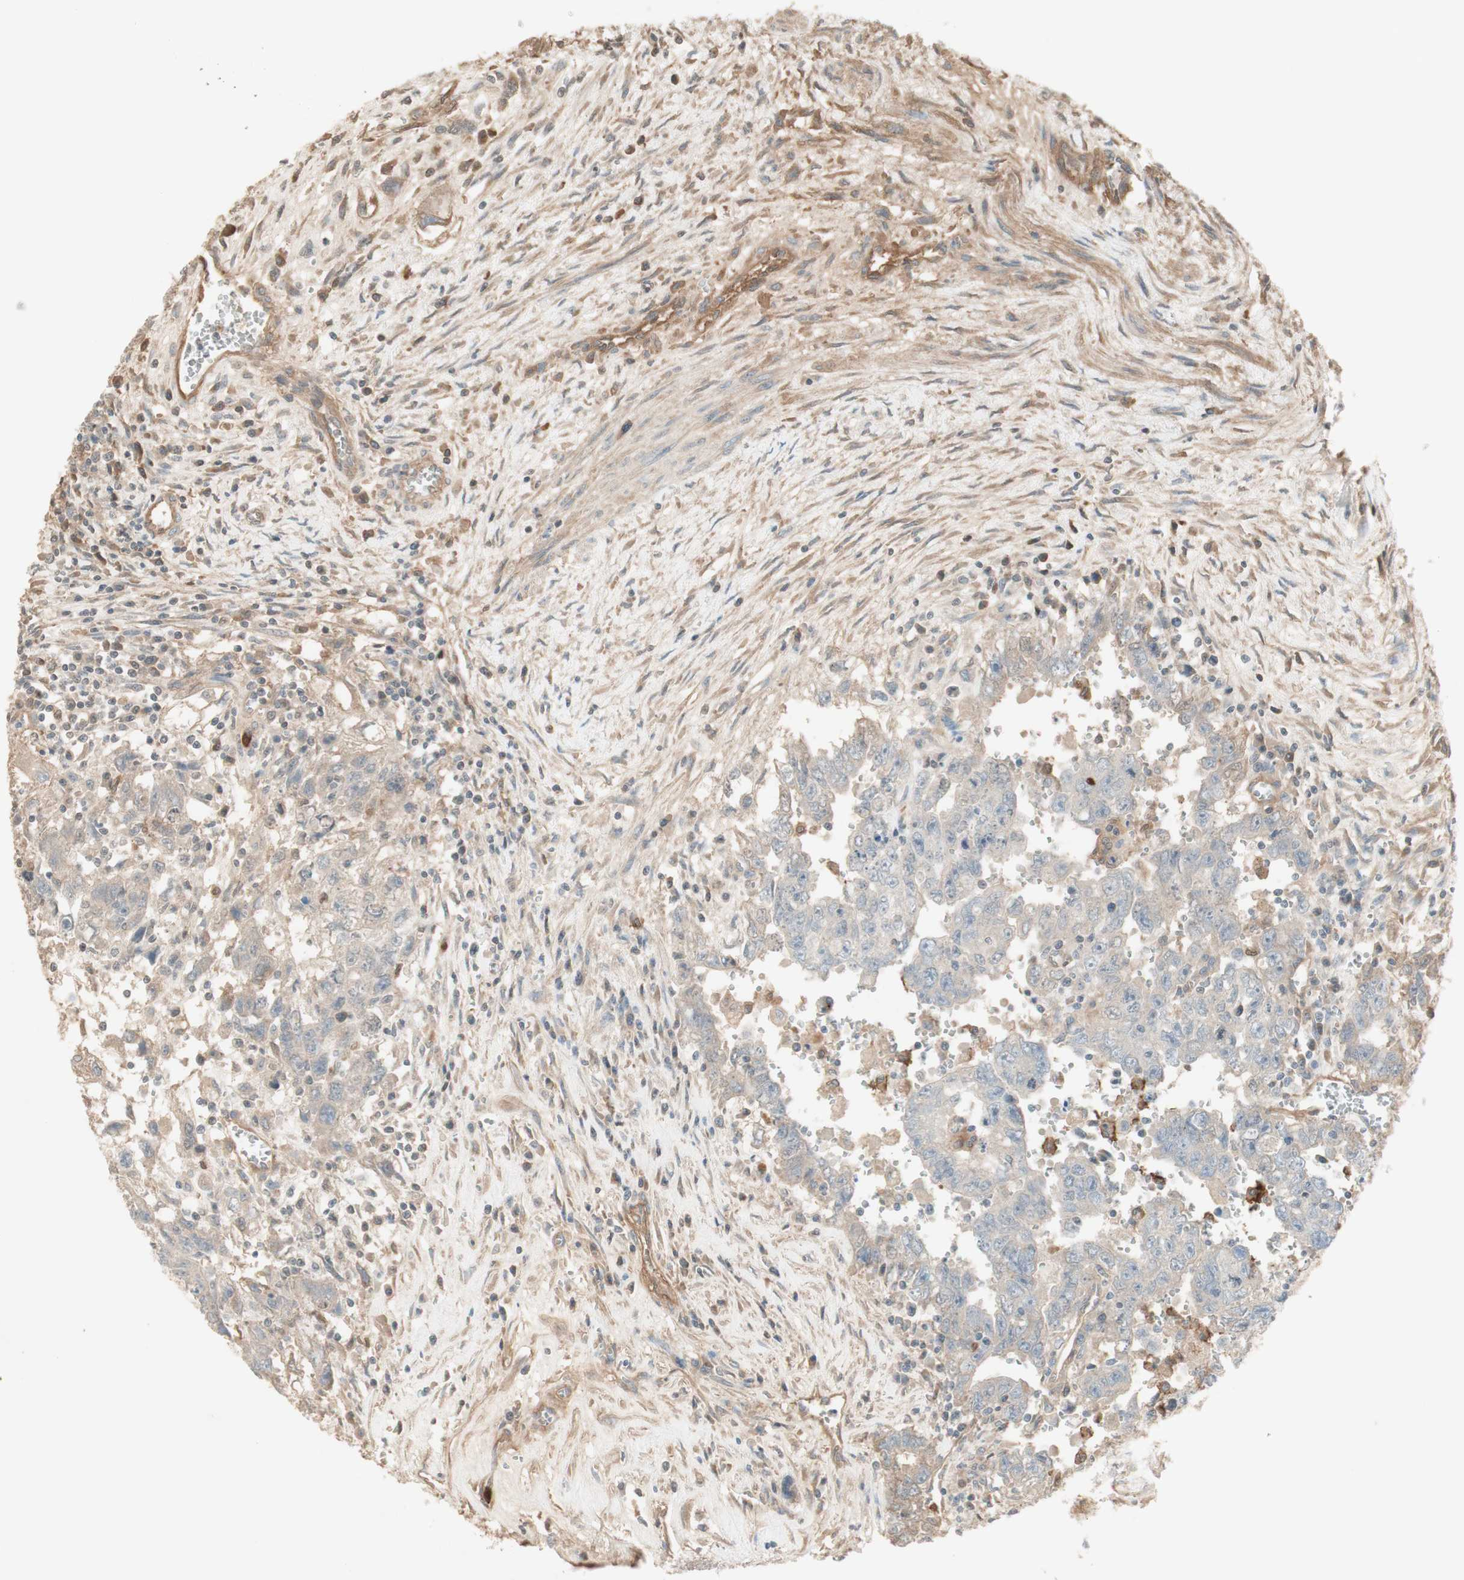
{"staining": {"intensity": "negative", "quantity": "none", "location": "none"}, "tissue": "testis cancer", "cell_type": "Tumor cells", "image_type": "cancer", "snomed": [{"axis": "morphology", "description": "Carcinoma, Embryonal, NOS"}, {"axis": "topography", "description": "Testis"}], "caption": "Tumor cells are negative for protein expression in human testis cancer (embryonal carcinoma).", "gene": "NID1", "patient": {"sex": "male", "age": 28}}